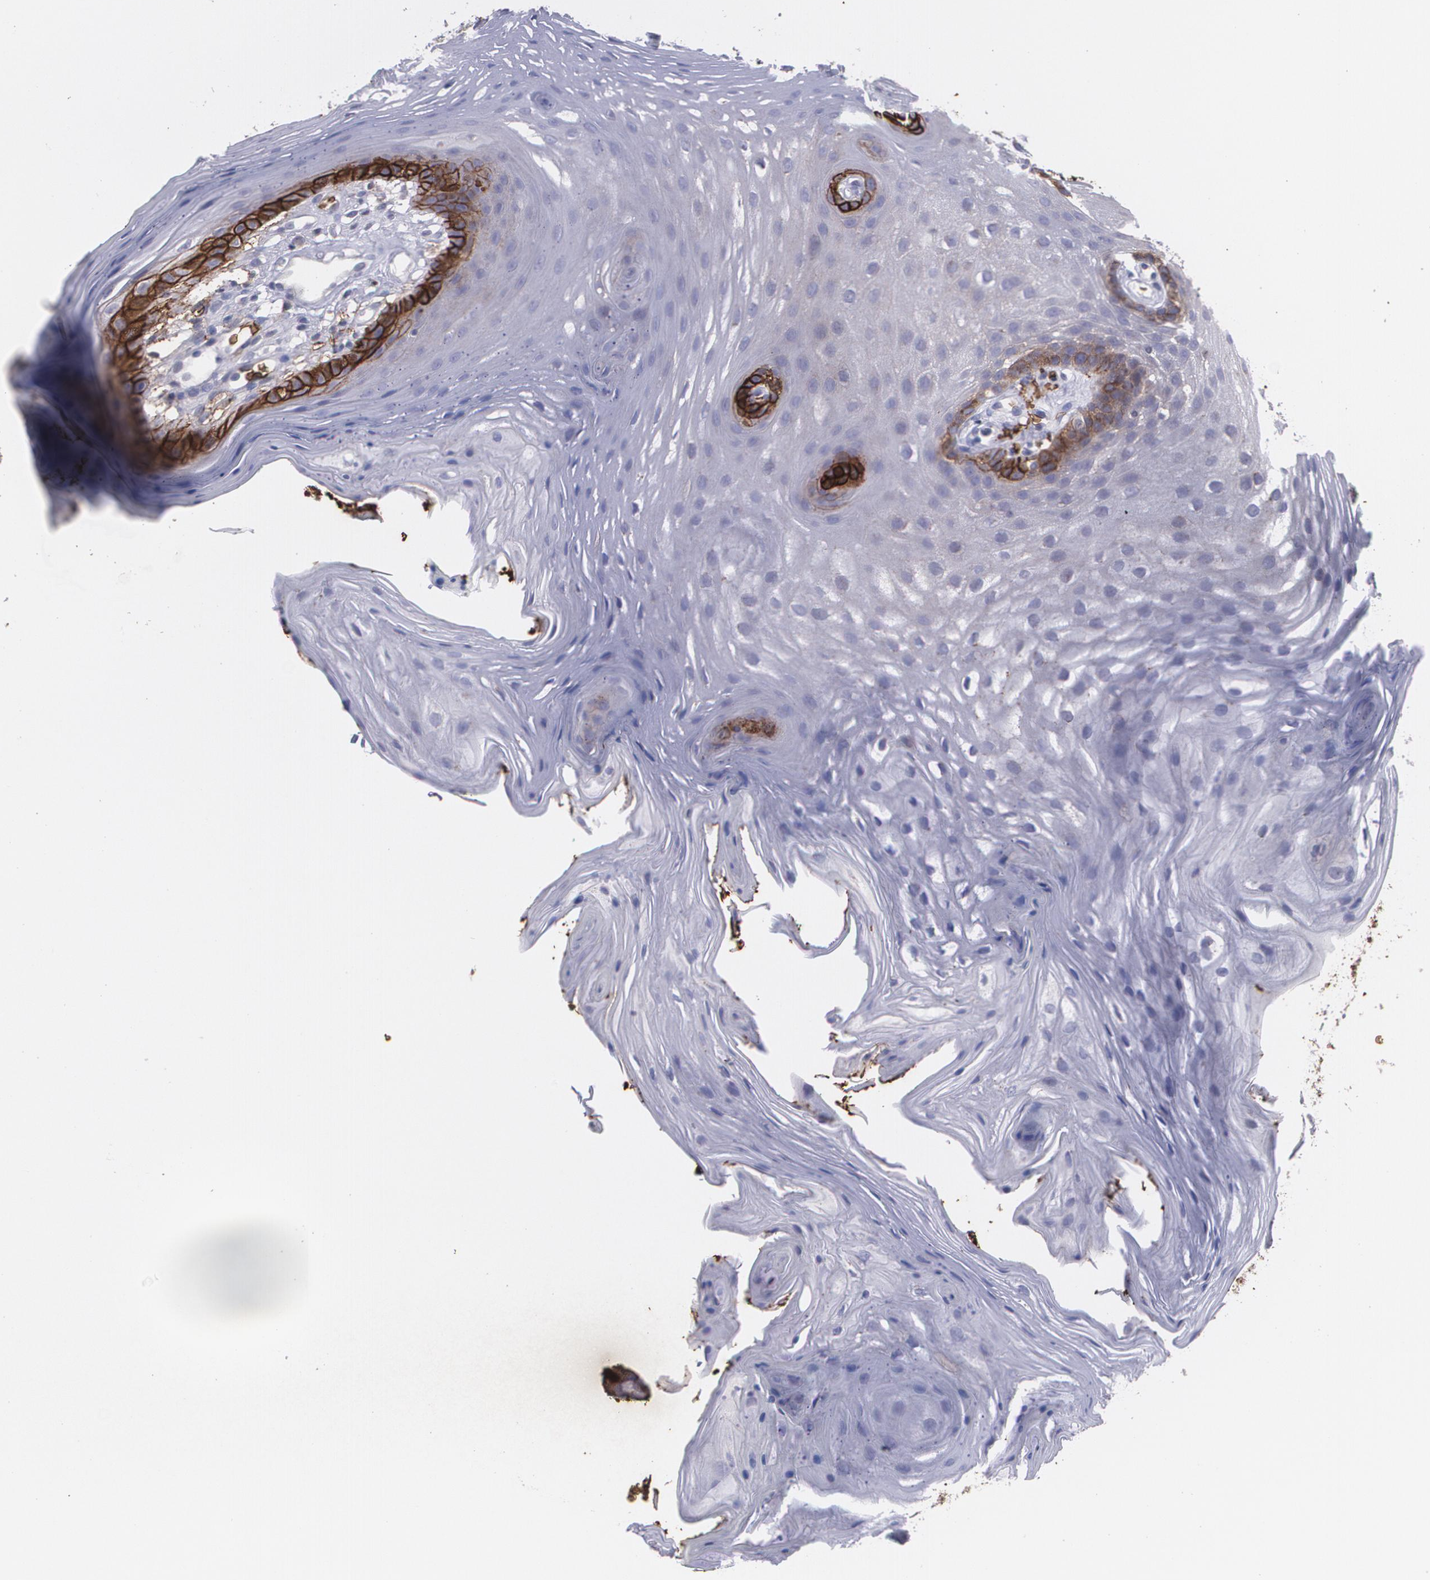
{"staining": {"intensity": "strong", "quantity": "<25%", "location": "cytoplasmic/membranous"}, "tissue": "oral mucosa", "cell_type": "Squamous epithelial cells", "image_type": "normal", "snomed": [{"axis": "morphology", "description": "Normal tissue, NOS"}, {"axis": "topography", "description": "Oral tissue"}], "caption": "This image shows immunohistochemistry staining of unremarkable human oral mucosa, with medium strong cytoplasmic/membranous staining in approximately <25% of squamous epithelial cells.", "gene": "SLC2A1", "patient": {"sex": "male", "age": 62}}